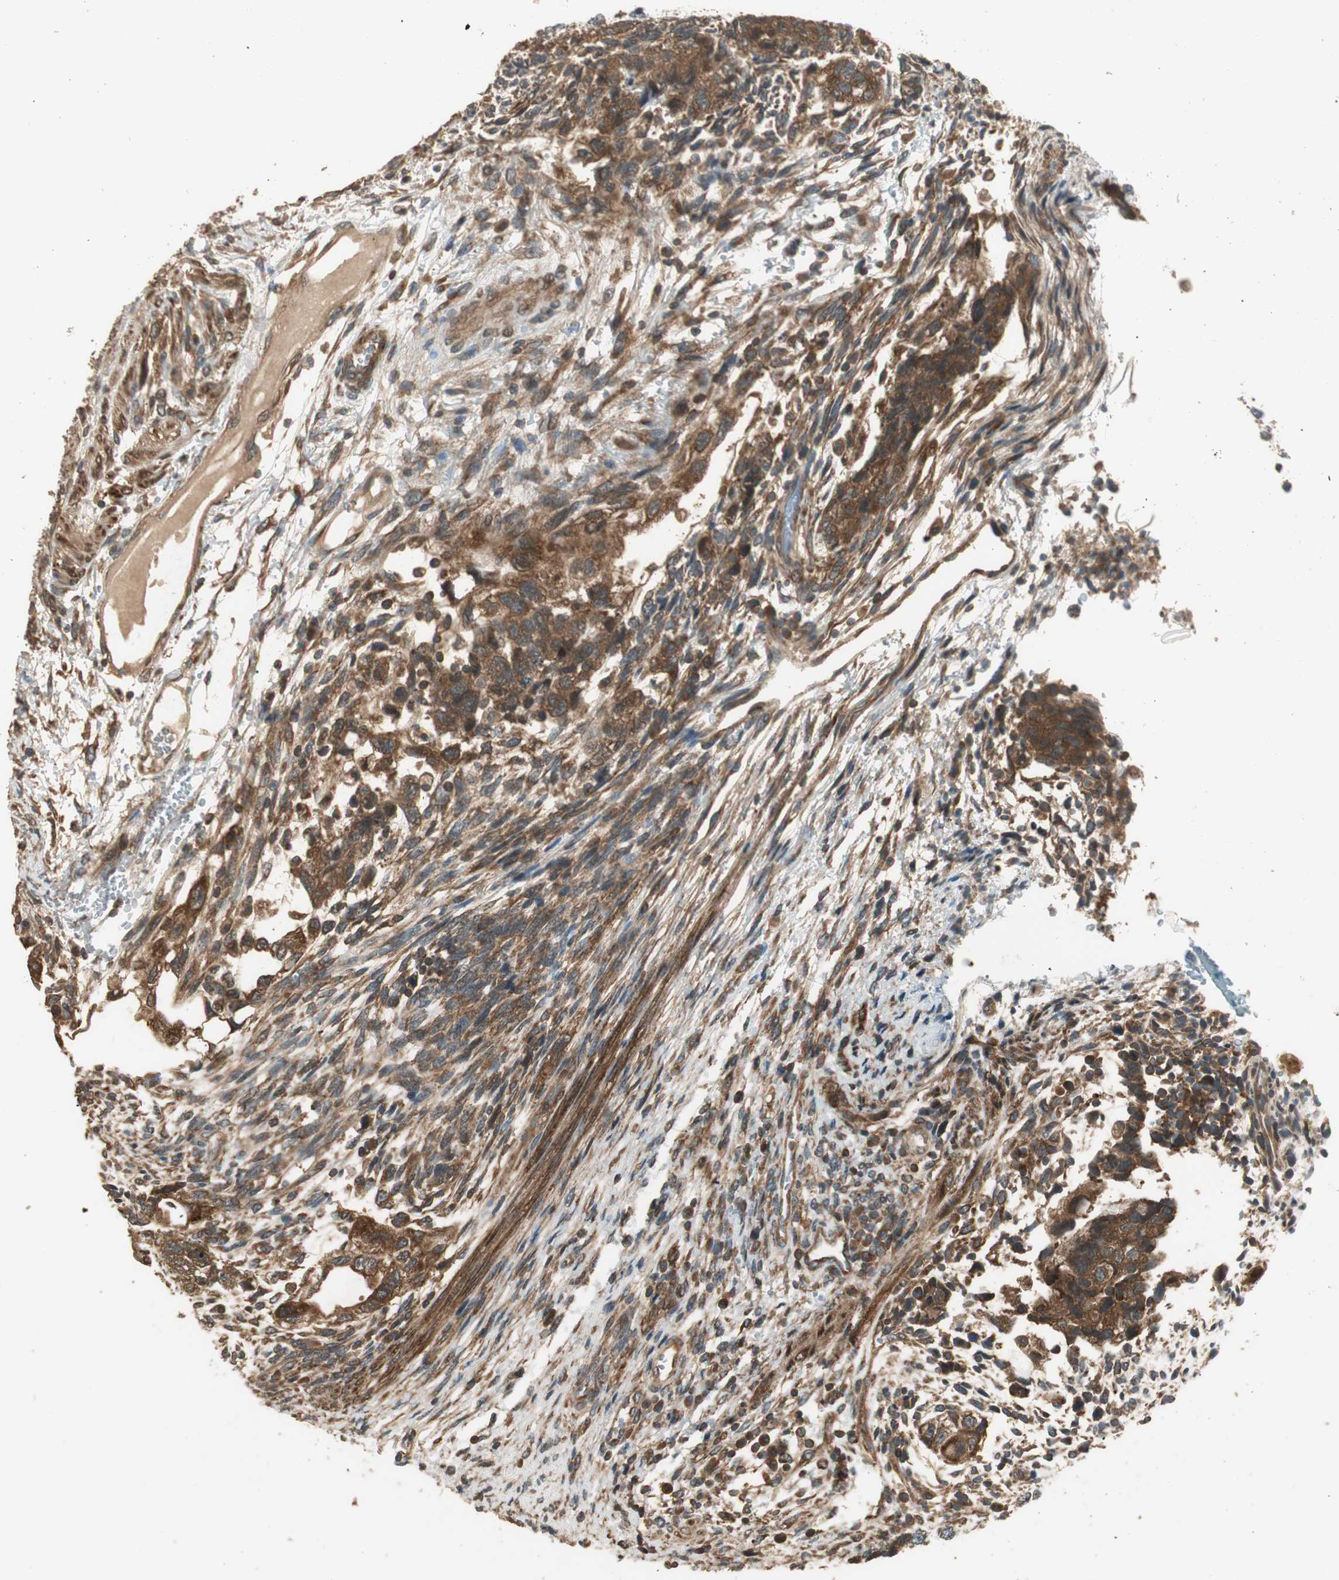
{"staining": {"intensity": "strong", "quantity": ">75%", "location": "cytoplasmic/membranous"}, "tissue": "testis cancer", "cell_type": "Tumor cells", "image_type": "cancer", "snomed": [{"axis": "morphology", "description": "Normal tissue, NOS"}, {"axis": "morphology", "description": "Carcinoma, Embryonal, NOS"}, {"axis": "topography", "description": "Testis"}], "caption": "DAB (3,3'-diaminobenzidine) immunohistochemical staining of human testis embryonal carcinoma shows strong cytoplasmic/membranous protein expression in about >75% of tumor cells.", "gene": "CNOT4", "patient": {"sex": "male", "age": 36}}